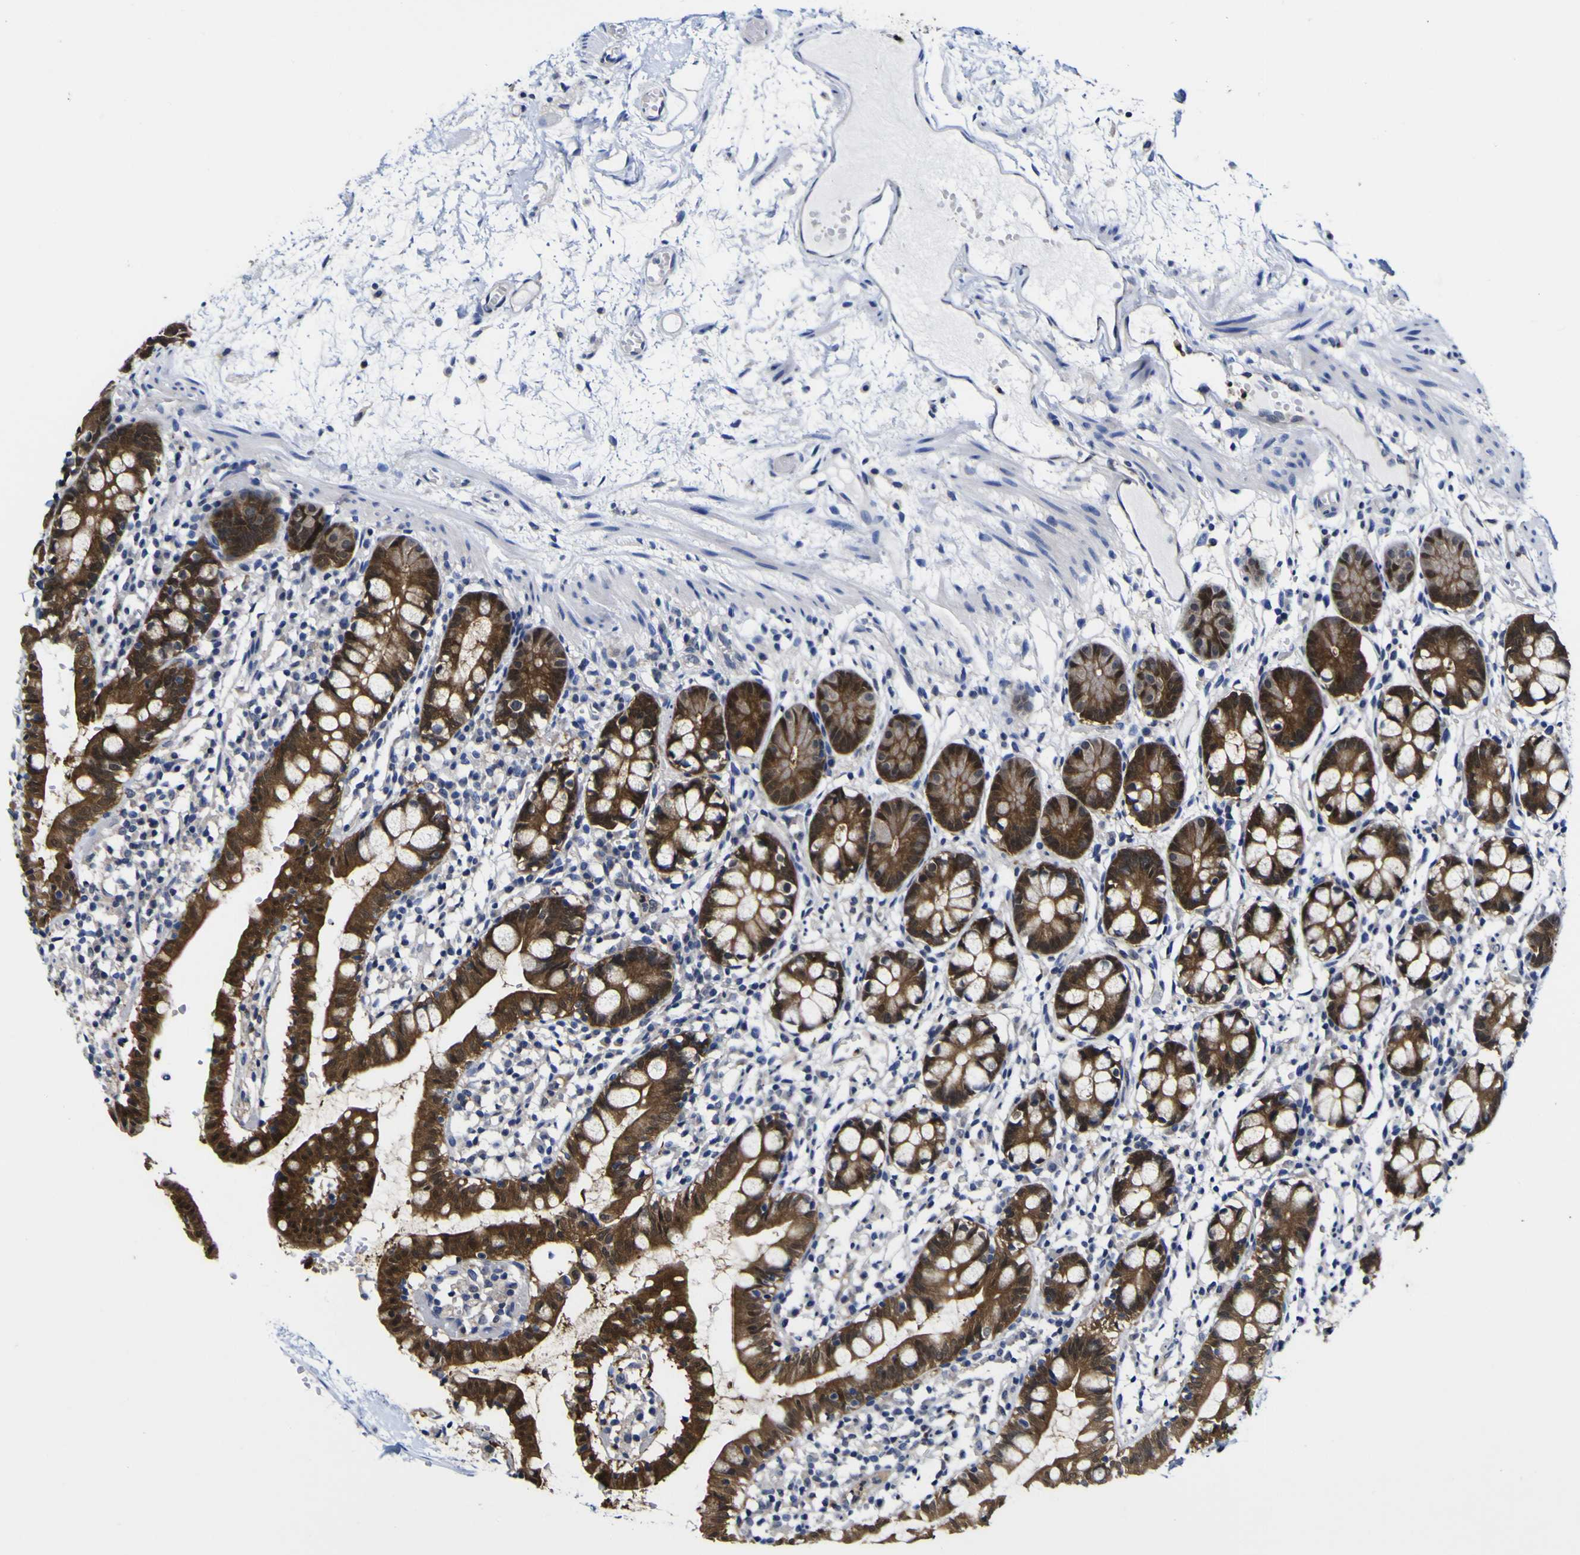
{"staining": {"intensity": "strong", "quantity": ">75%", "location": "cytoplasmic/membranous"}, "tissue": "small intestine", "cell_type": "Glandular cells", "image_type": "normal", "snomed": [{"axis": "morphology", "description": "Normal tissue, NOS"}, {"axis": "morphology", "description": "Cystadenocarcinoma, serous, Metastatic site"}, {"axis": "topography", "description": "Small intestine"}], "caption": "This histopathology image demonstrates immunohistochemistry staining of normal small intestine, with high strong cytoplasmic/membranous expression in approximately >75% of glandular cells.", "gene": "CASP6", "patient": {"sex": "female", "age": 61}}